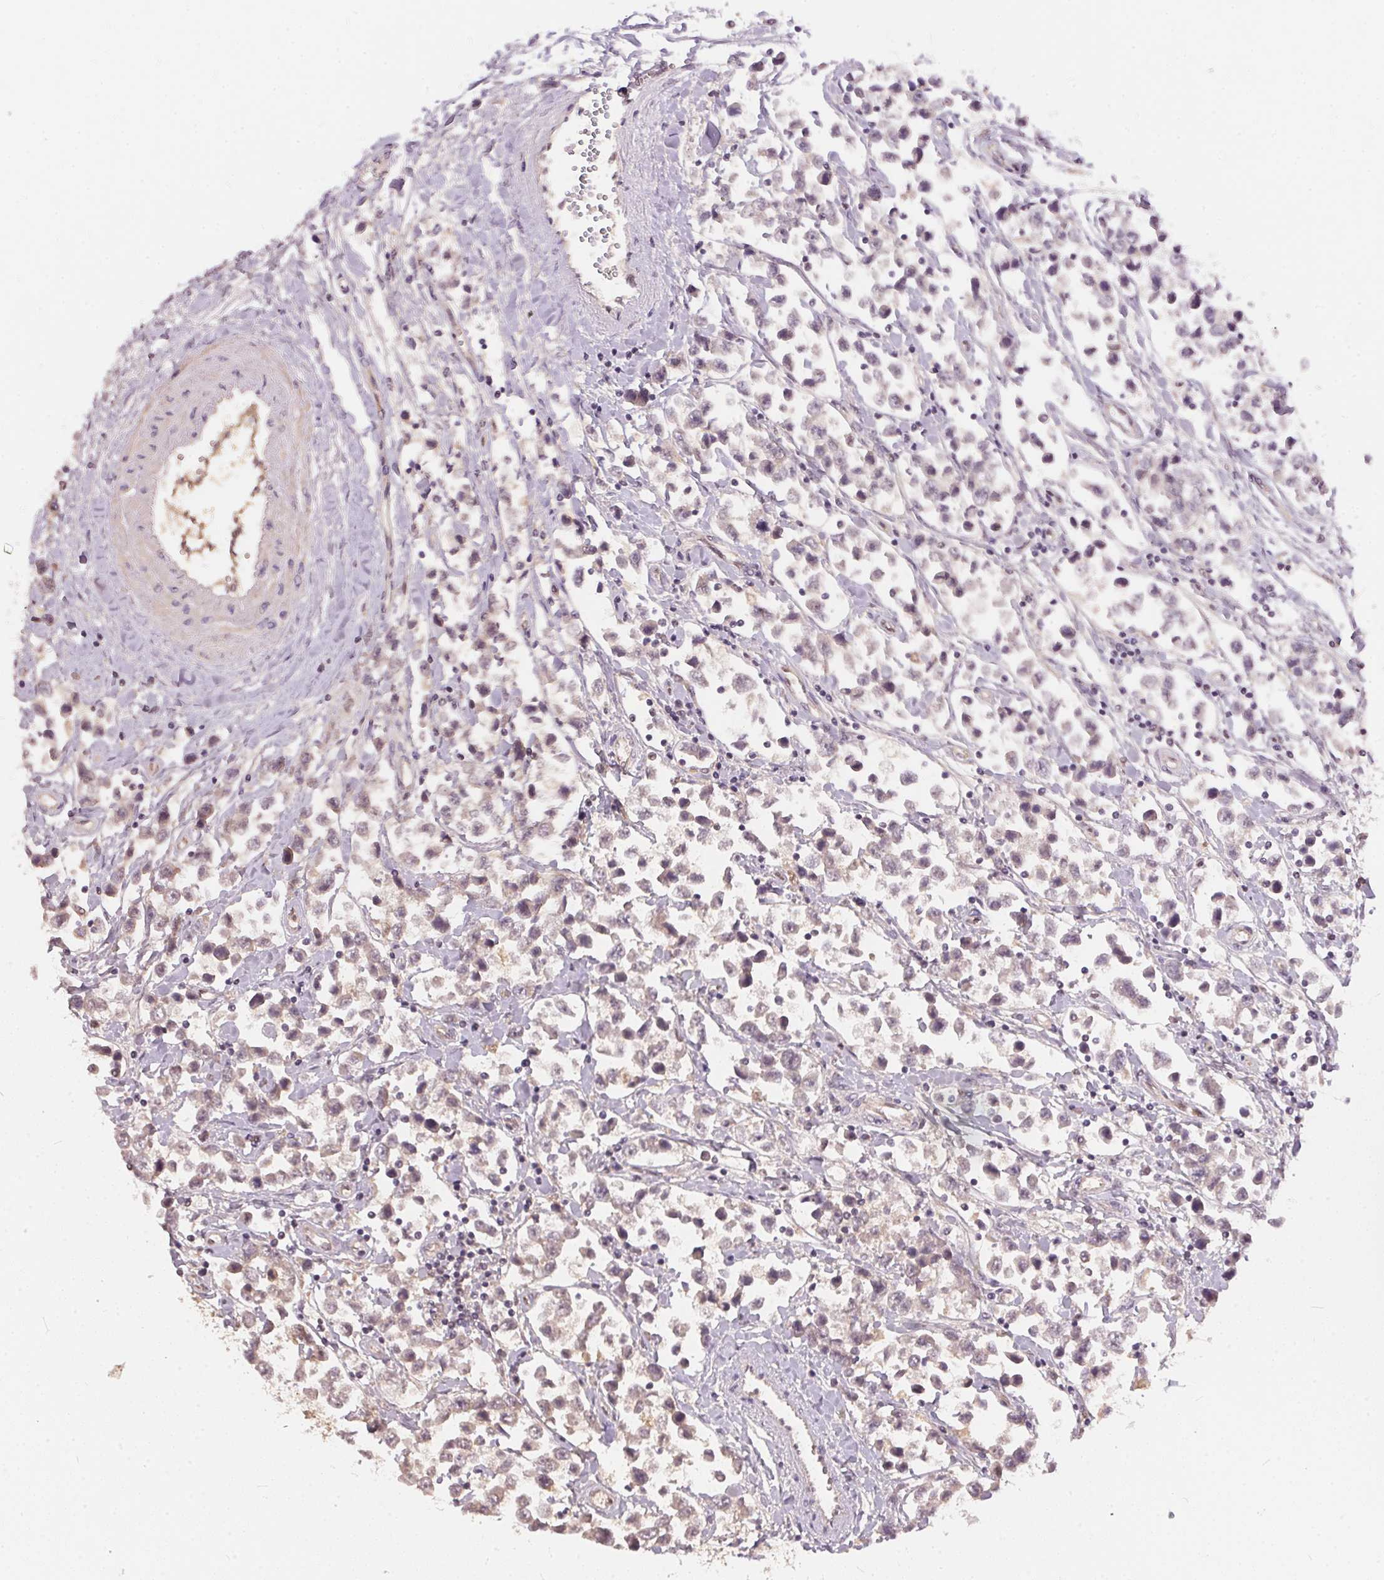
{"staining": {"intensity": "weak", "quantity": "<25%", "location": "cytoplasmic/membranous"}, "tissue": "testis cancer", "cell_type": "Tumor cells", "image_type": "cancer", "snomed": [{"axis": "morphology", "description": "Seminoma, NOS"}, {"axis": "topography", "description": "Testis"}], "caption": "Protein analysis of testis cancer demonstrates no significant staining in tumor cells.", "gene": "BLMH", "patient": {"sex": "male", "age": 34}}